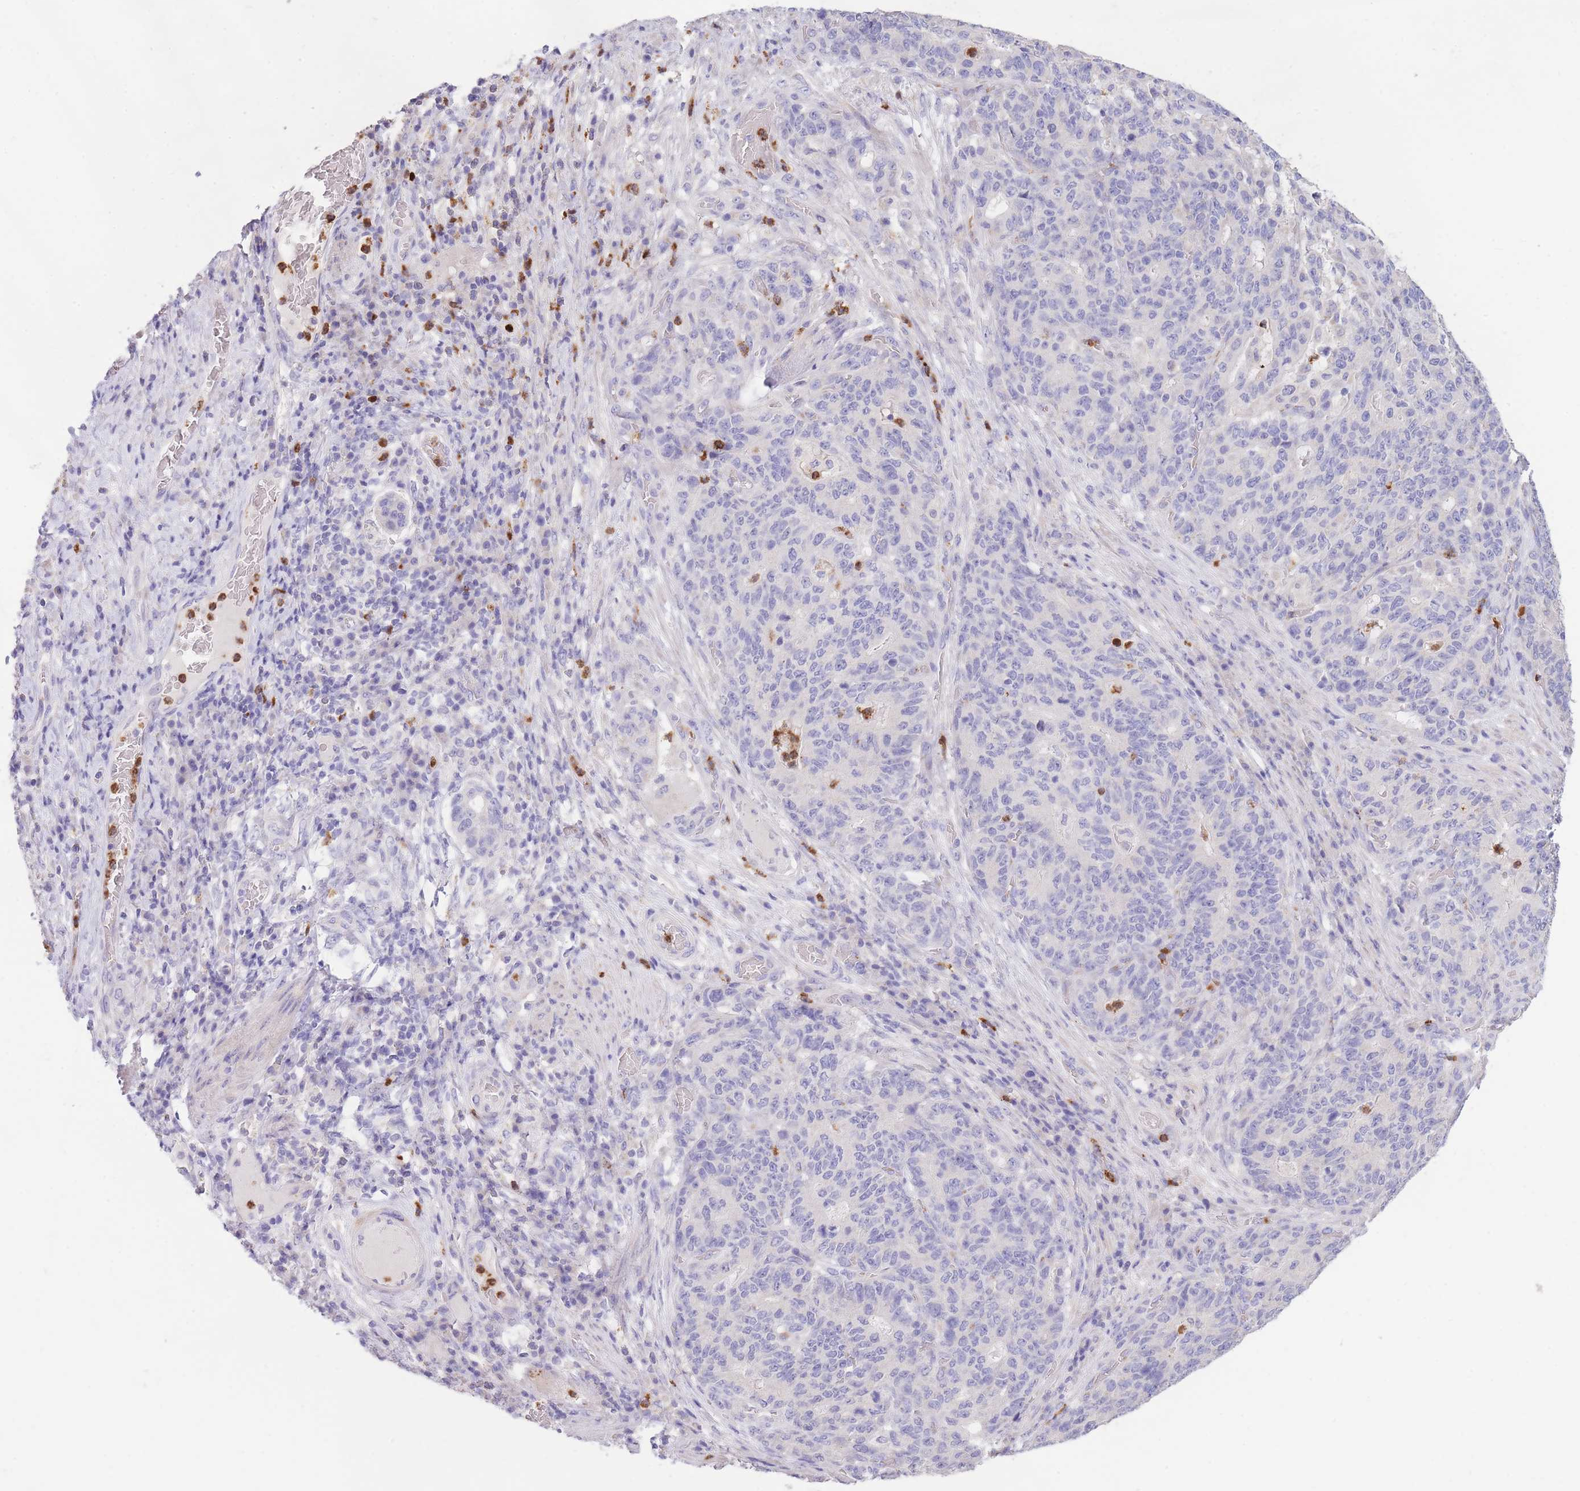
{"staining": {"intensity": "negative", "quantity": "none", "location": "none"}, "tissue": "stomach cancer", "cell_type": "Tumor cells", "image_type": "cancer", "snomed": [{"axis": "morphology", "description": "Normal tissue, NOS"}, {"axis": "morphology", "description": "Adenocarcinoma, NOS"}, {"axis": "topography", "description": "Stomach"}], "caption": "This histopathology image is of stomach adenocarcinoma stained with immunohistochemistry (IHC) to label a protein in brown with the nuclei are counter-stained blue. There is no positivity in tumor cells.", "gene": "CENPM", "patient": {"sex": "female", "age": 64}}